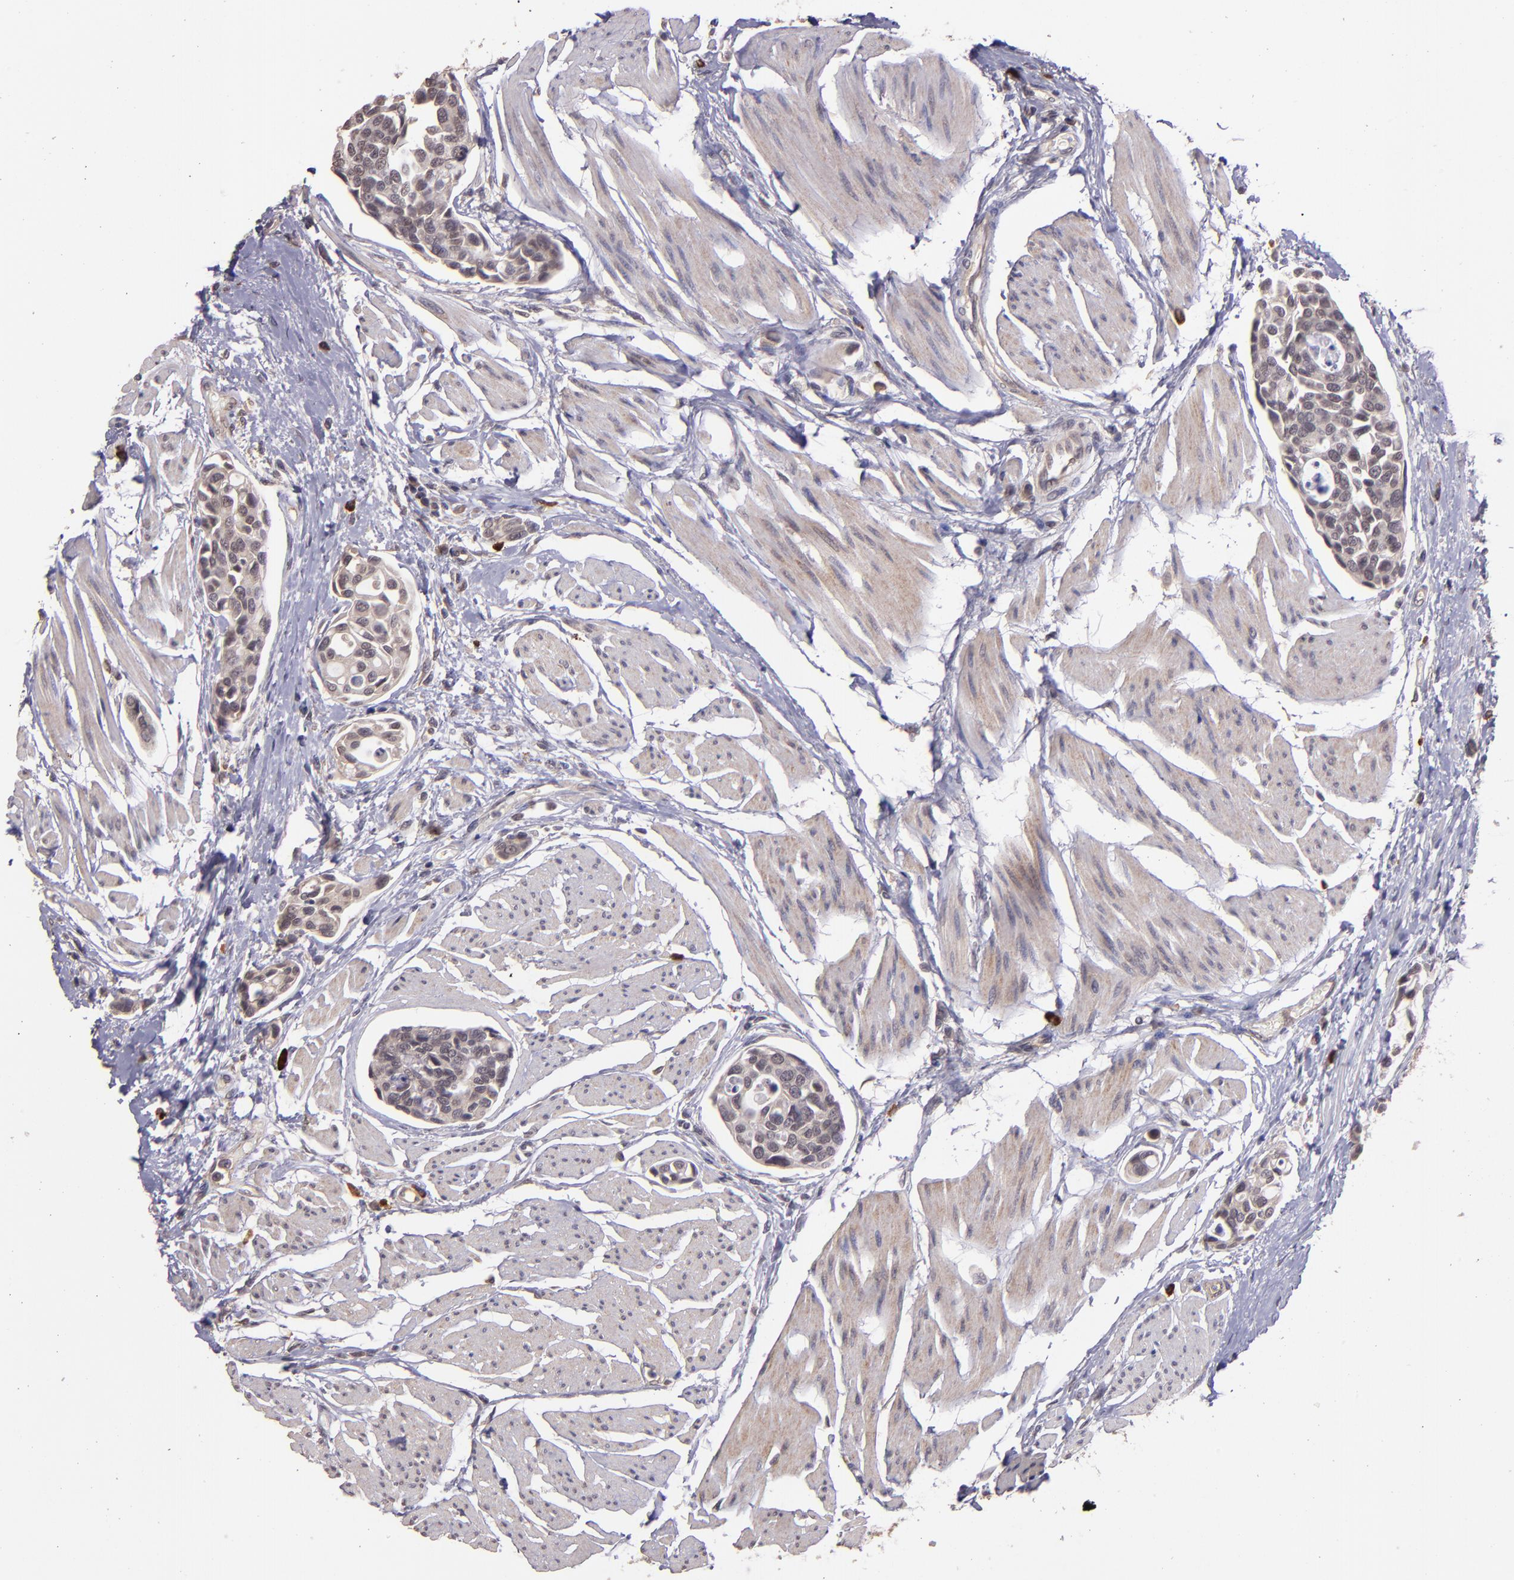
{"staining": {"intensity": "moderate", "quantity": ">75%", "location": "cytoplasmic/membranous"}, "tissue": "urothelial cancer", "cell_type": "Tumor cells", "image_type": "cancer", "snomed": [{"axis": "morphology", "description": "Urothelial carcinoma, High grade"}, {"axis": "topography", "description": "Urinary bladder"}], "caption": "Tumor cells display moderate cytoplasmic/membranous positivity in about >75% of cells in urothelial carcinoma (high-grade). The staining was performed using DAB, with brown indicating positive protein expression. Nuclei are stained blue with hematoxylin.", "gene": "TAF7L", "patient": {"sex": "male", "age": 78}}